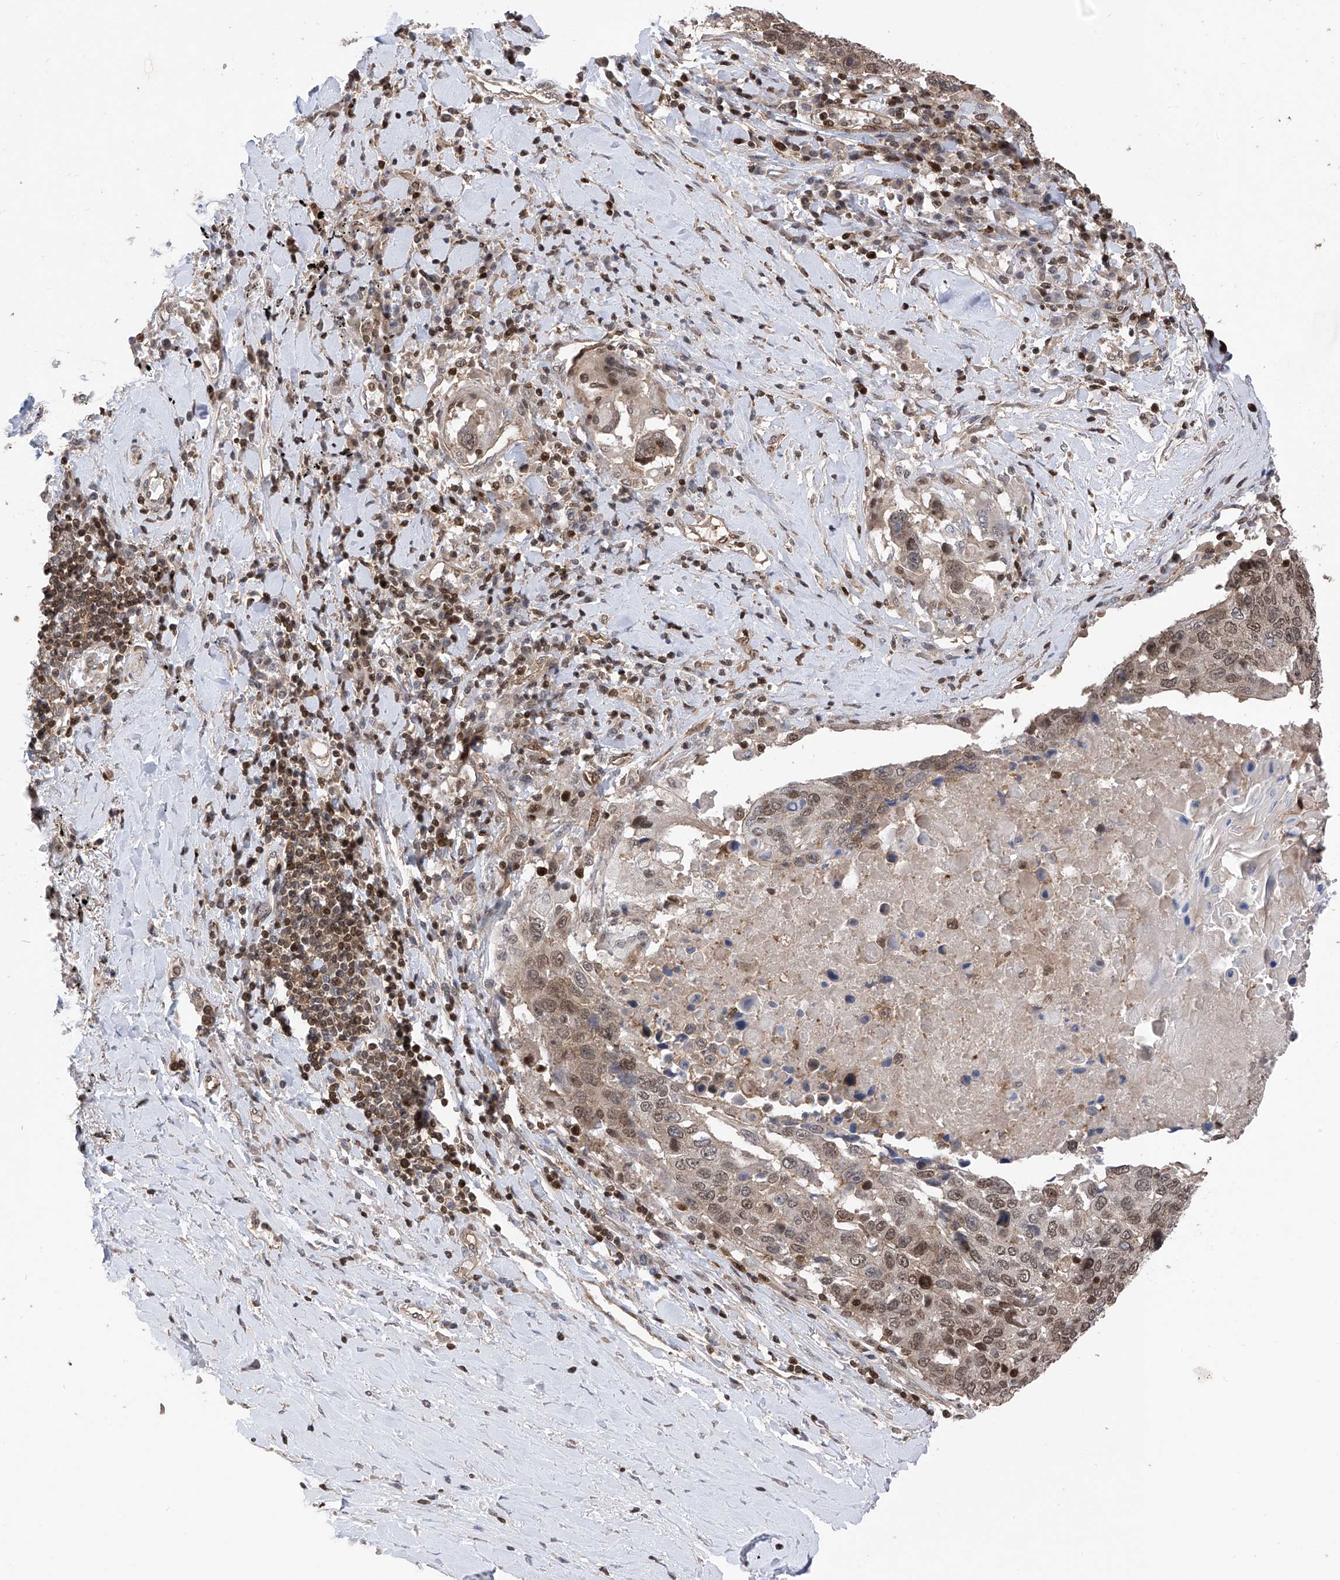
{"staining": {"intensity": "moderate", "quantity": "25%-75%", "location": "cytoplasmic/membranous,nuclear"}, "tissue": "lung cancer", "cell_type": "Tumor cells", "image_type": "cancer", "snomed": [{"axis": "morphology", "description": "Squamous cell carcinoma, NOS"}, {"axis": "topography", "description": "Lung"}], "caption": "IHC of human lung cancer exhibits medium levels of moderate cytoplasmic/membranous and nuclear expression in approximately 25%-75% of tumor cells.", "gene": "DNAJC9", "patient": {"sex": "male", "age": 66}}